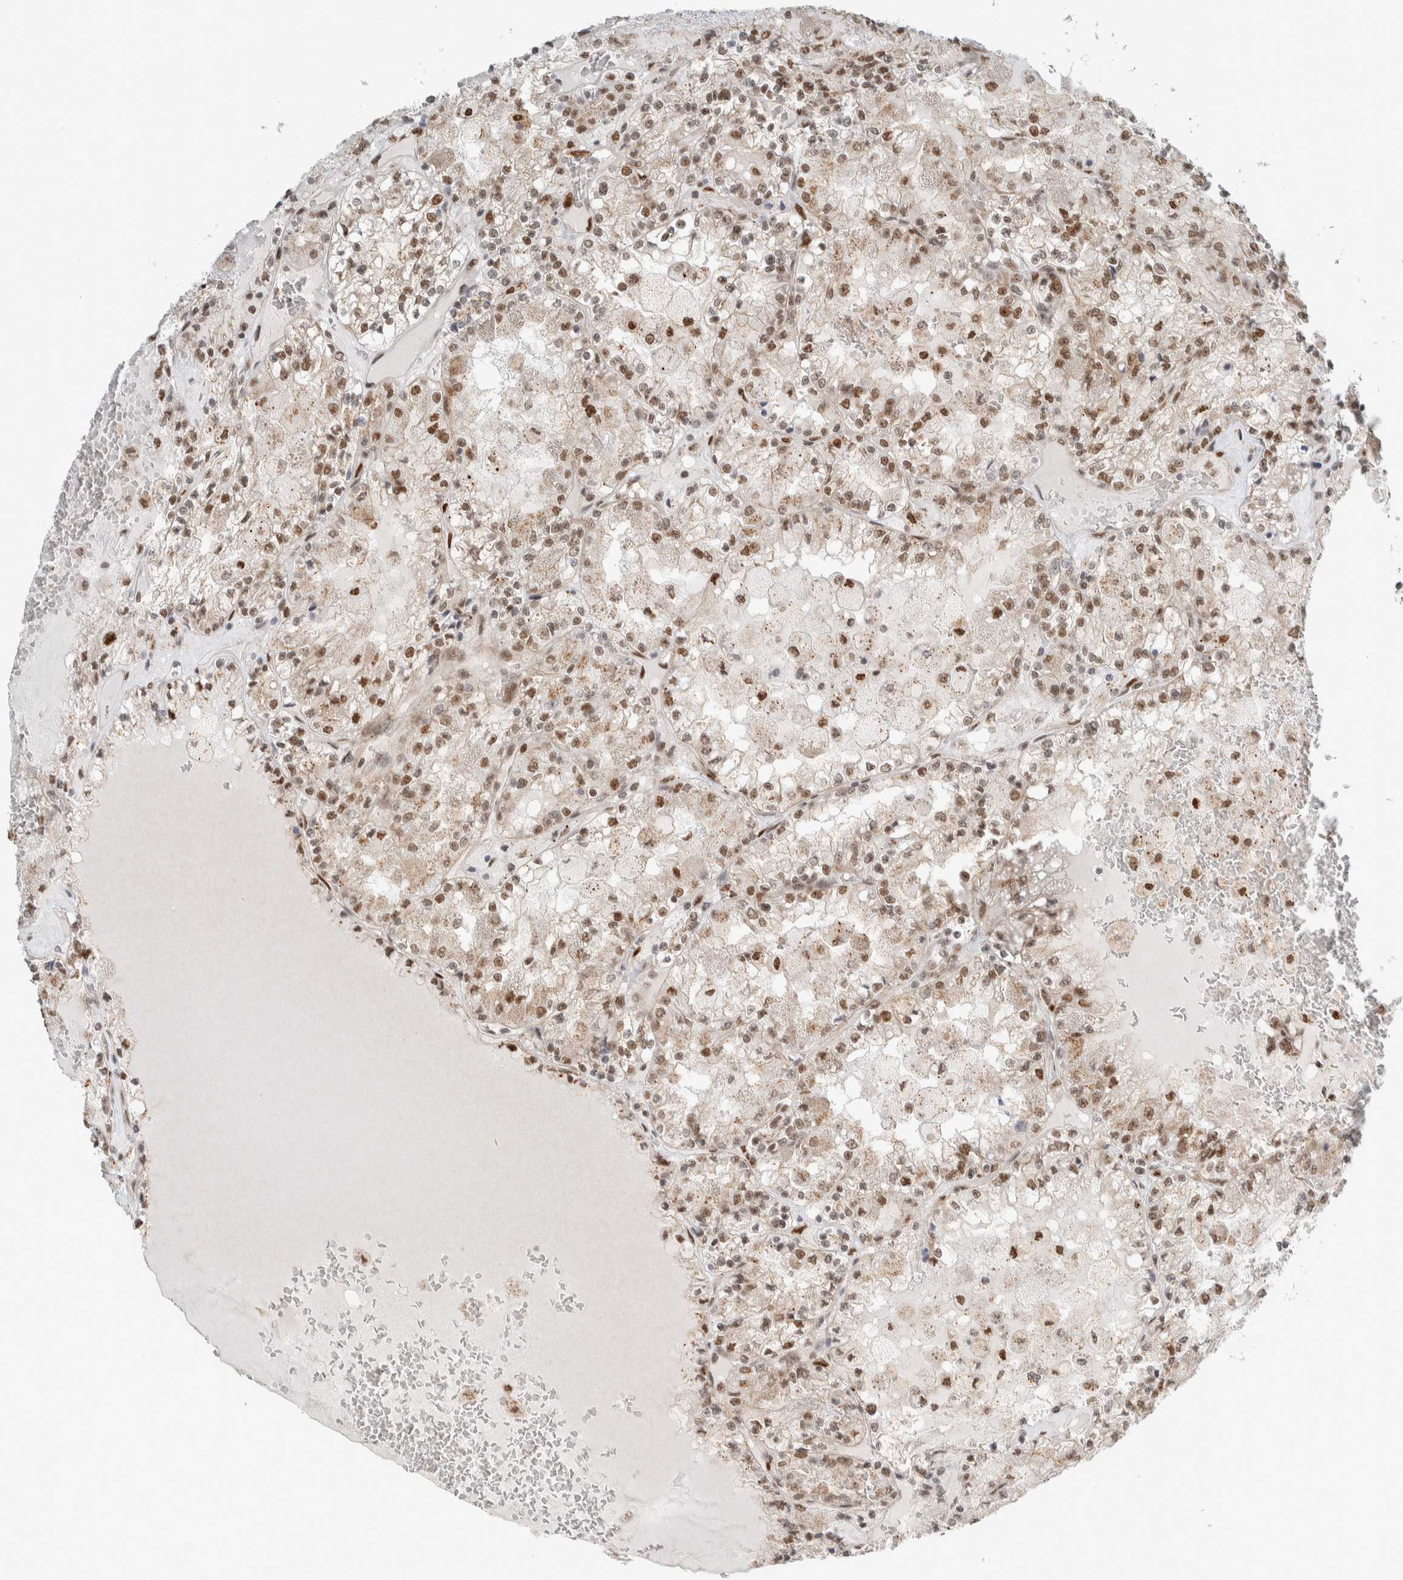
{"staining": {"intensity": "moderate", "quantity": ">75%", "location": "cytoplasmic/membranous,nuclear"}, "tissue": "renal cancer", "cell_type": "Tumor cells", "image_type": "cancer", "snomed": [{"axis": "morphology", "description": "Adenocarcinoma, NOS"}, {"axis": "topography", "description": "Kidney"}], "caption": "Adenocarcinoma (renal) stained with a brown dye exhibits moderate cytoplasmic/membranous and nuclear positive expression in approximately >75% of tumor cells.", "gene": "TFE3", "patient": {"sex": "female", "age": 56}}